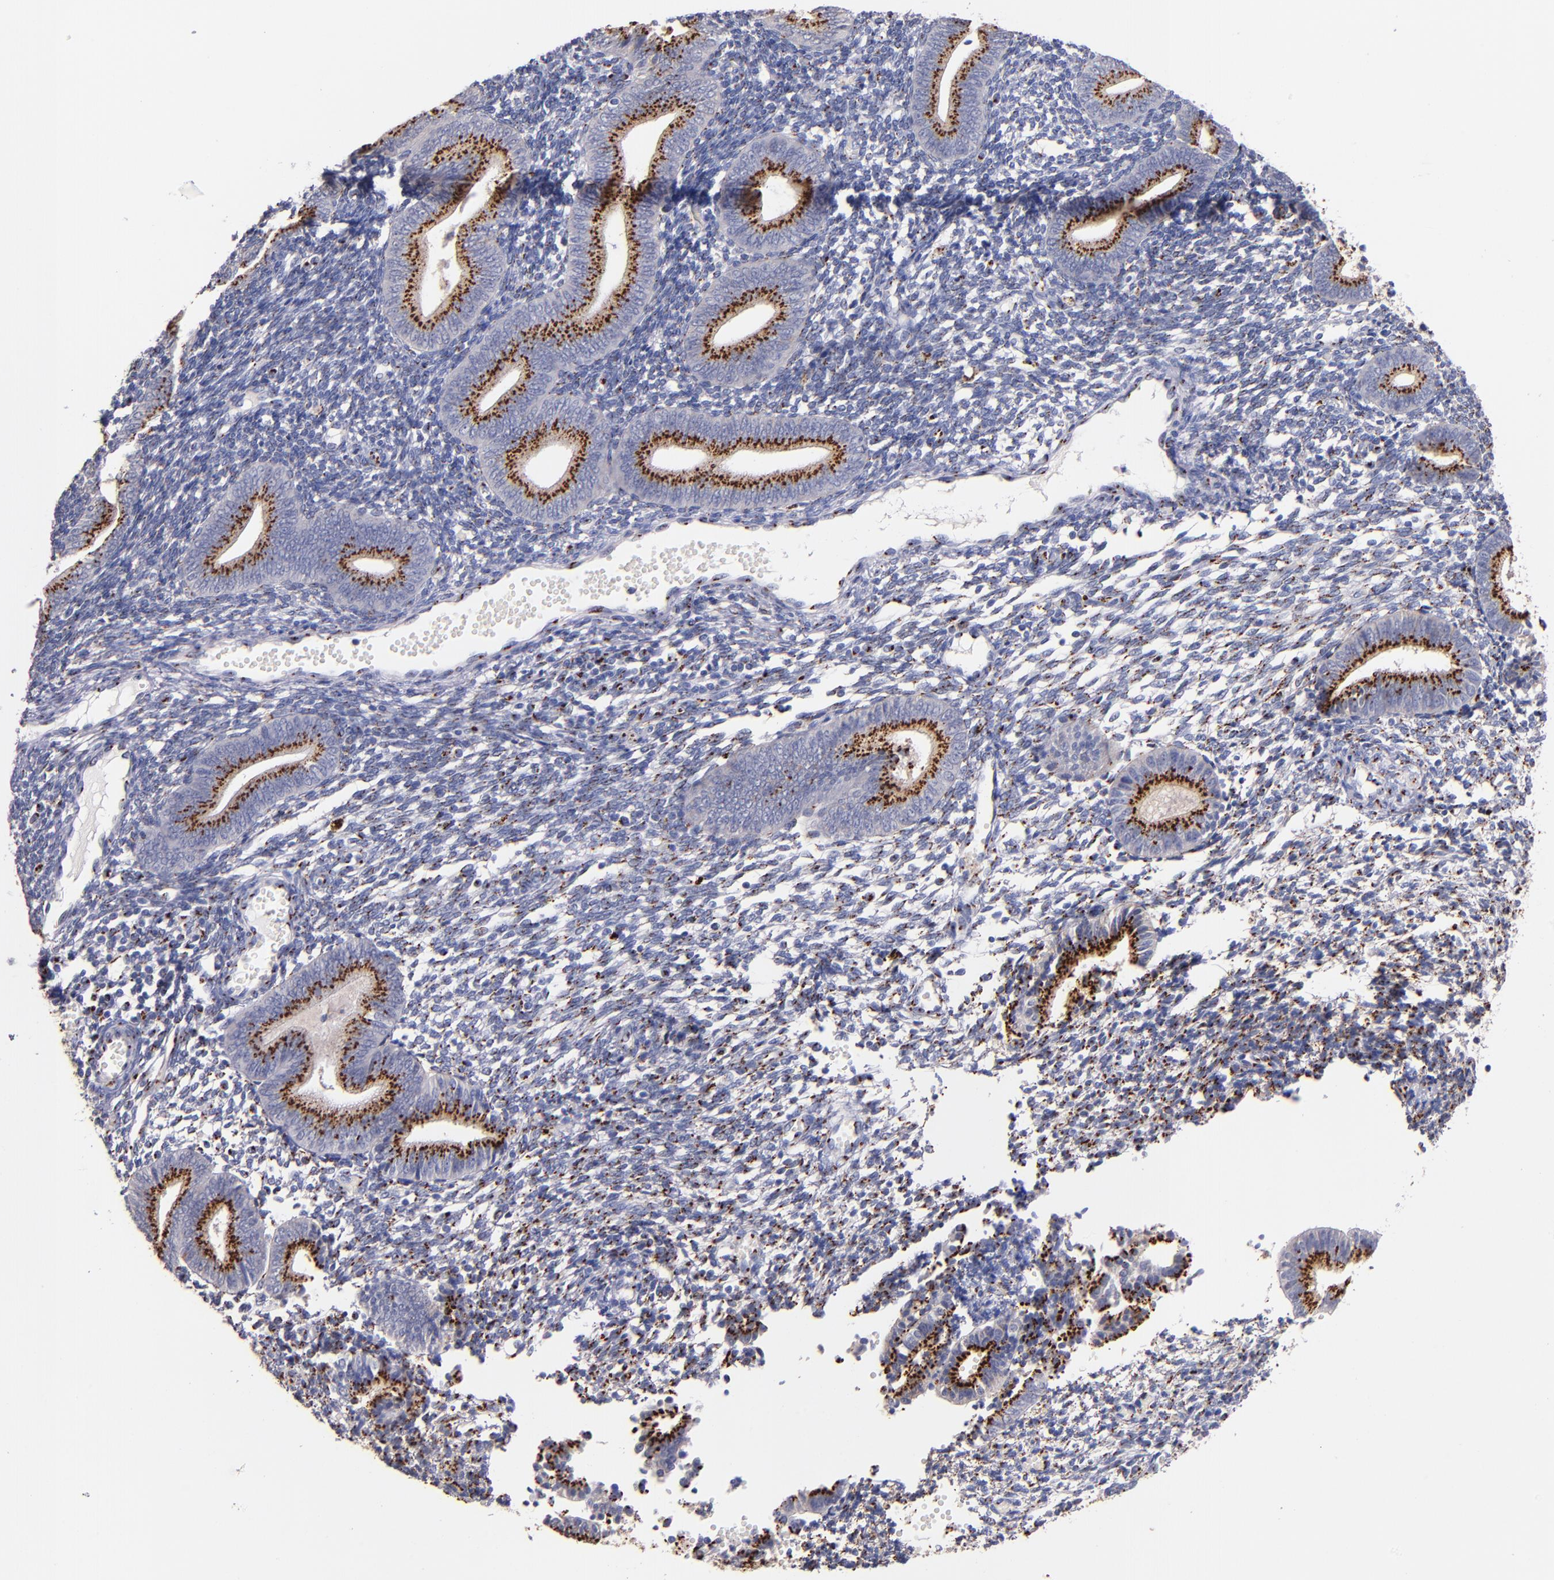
{"staining": {"intensity": "moderate", "quantity": "25%-75%", "location": "cytoplasmic/membranous"}, "tissue": "endometrium", "cell_type": "Cells in endometrial stroma", "image_type": "normal", "snomed": [{"axis": "morphology", "description": "Normal tissue, NOS"}, {"axis": "topography", "description": "Uterus"}, {"axis": "topography", "description": "Endometrium"}], "caption": "The photomicrograph exhibits a brown stain indicating the presence of a protein in the cytoplasmic/membranous of cells in endometrial stroma in endometrium.", "gene": "GOLIM4", "patient": {"sex": "female", "age": 33}}